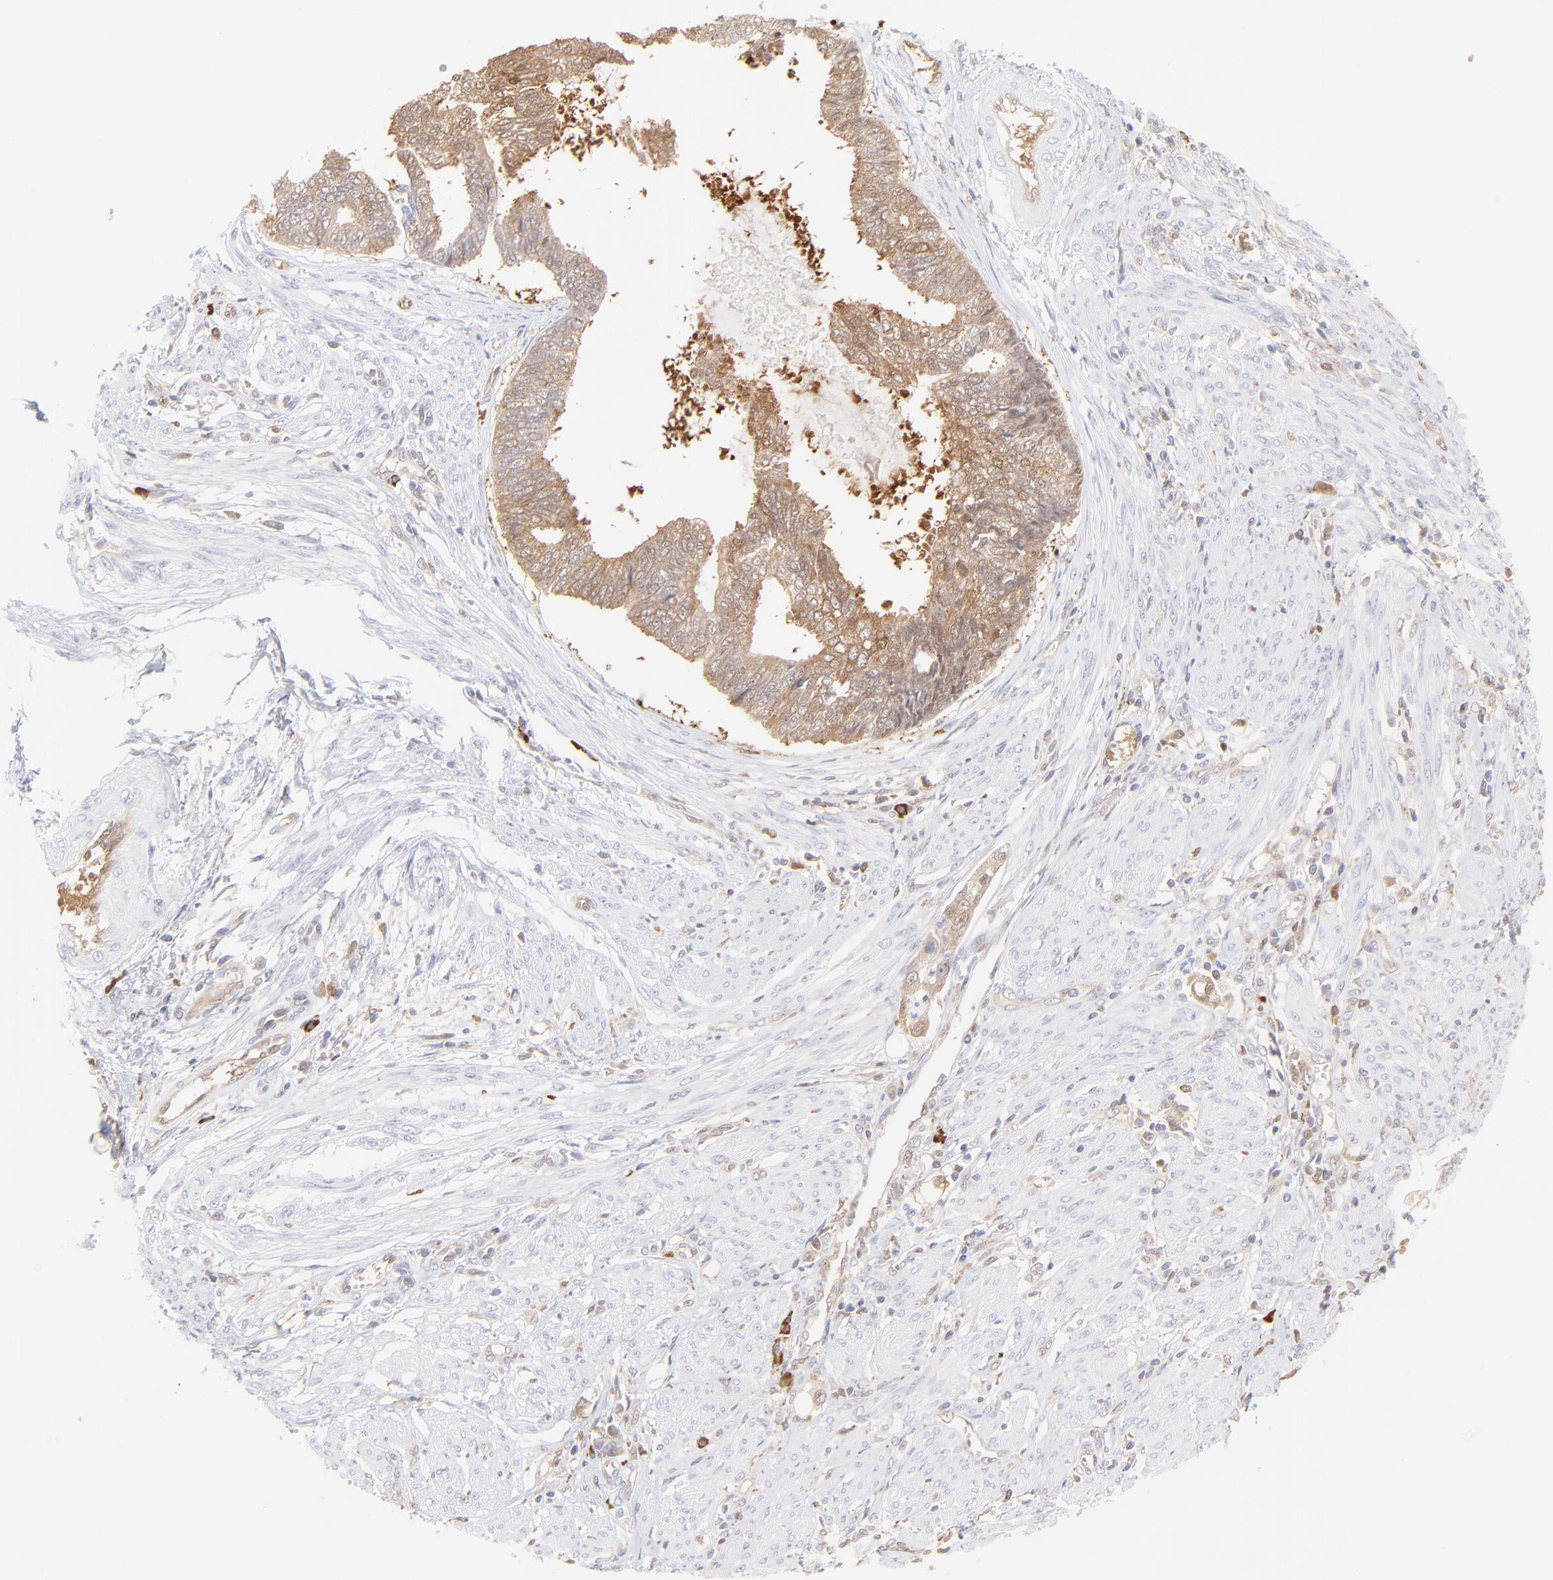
{"staining": {"intensity": "moderate", "quantity": ">75%", "location": "cytoplasmic/membranous"}, "tissue": "endometrial cancer", "cell_type": "Tumor cells", "image_type": "cancer", "snomed": [{"axis": "morphology", "description": "Adenocarcinoma, NOS"}, {"axis": "topography", "description": "Endometrium"}], "caption": "Protein analysis of adenocarcinoma (endometrial) tissue reveals moderate cytoplasmic/membranous positivity in approximately >75% of tumor cells.", "gene": "HYAL1", "patient": {"sex": "female", "age": 75}}